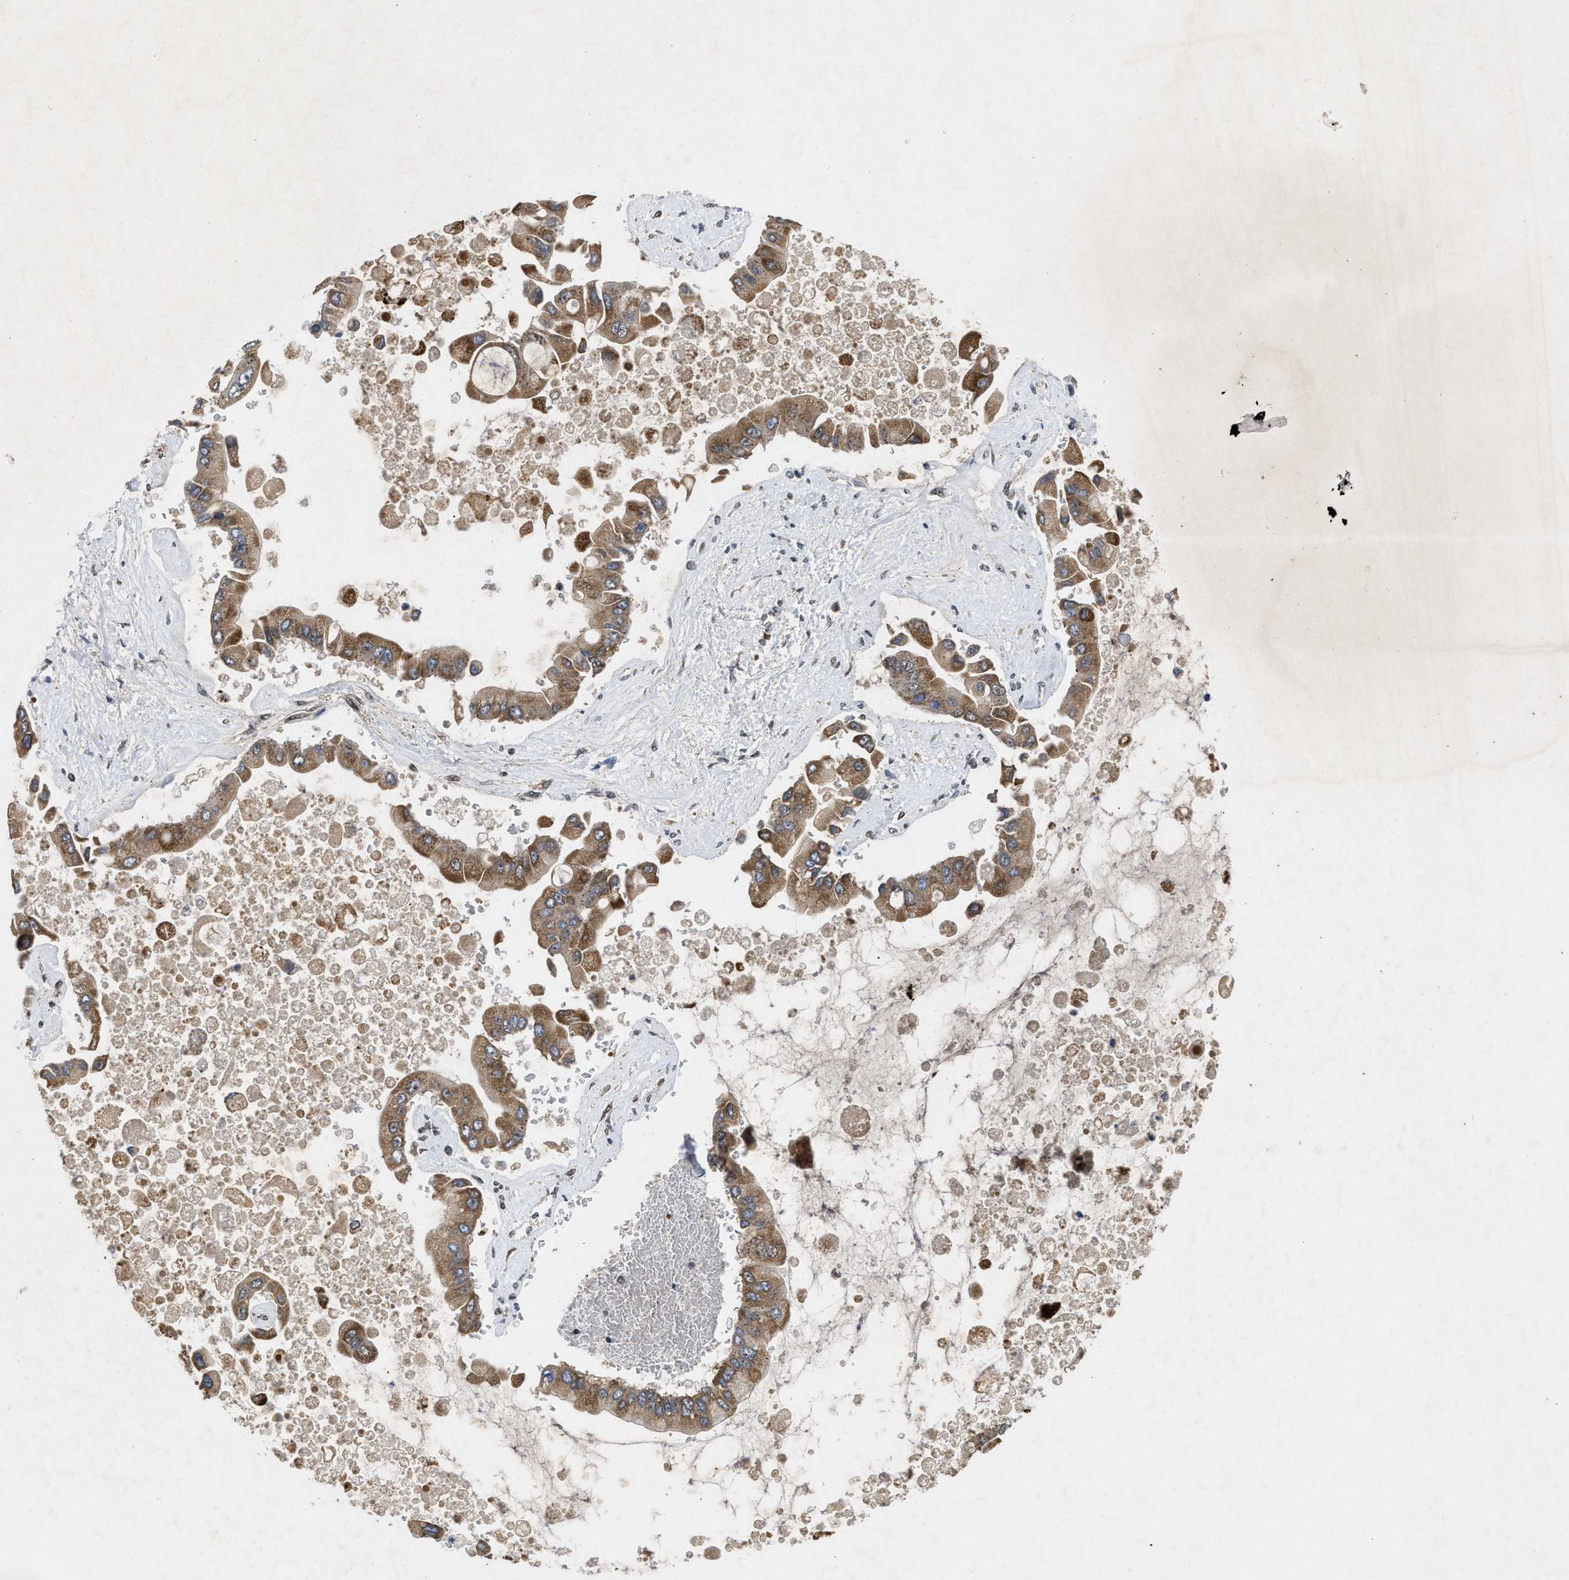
{"staining": {"intensity": "moderate", "quantity": ">75%", "location": "cytoplasmic/membranous"}, "tissue": "liver cancer", "cell_type": "Tumor cells", "image_type": "cancer", "snomed": [{"axis": "morphology", "description": "Cholangiocarcinoma"}, {"axis": "topography", "description": "Liver"}], "caption": "This is a micrograph of immunohistochemistry (IHC) staining of cholangiocarcinoma (liver), which shows moderate expression in the cytoplasmic/membranous of tumor cells.", "gene": "ZNF346", "patient": {"sex": "male", "age": 50}}